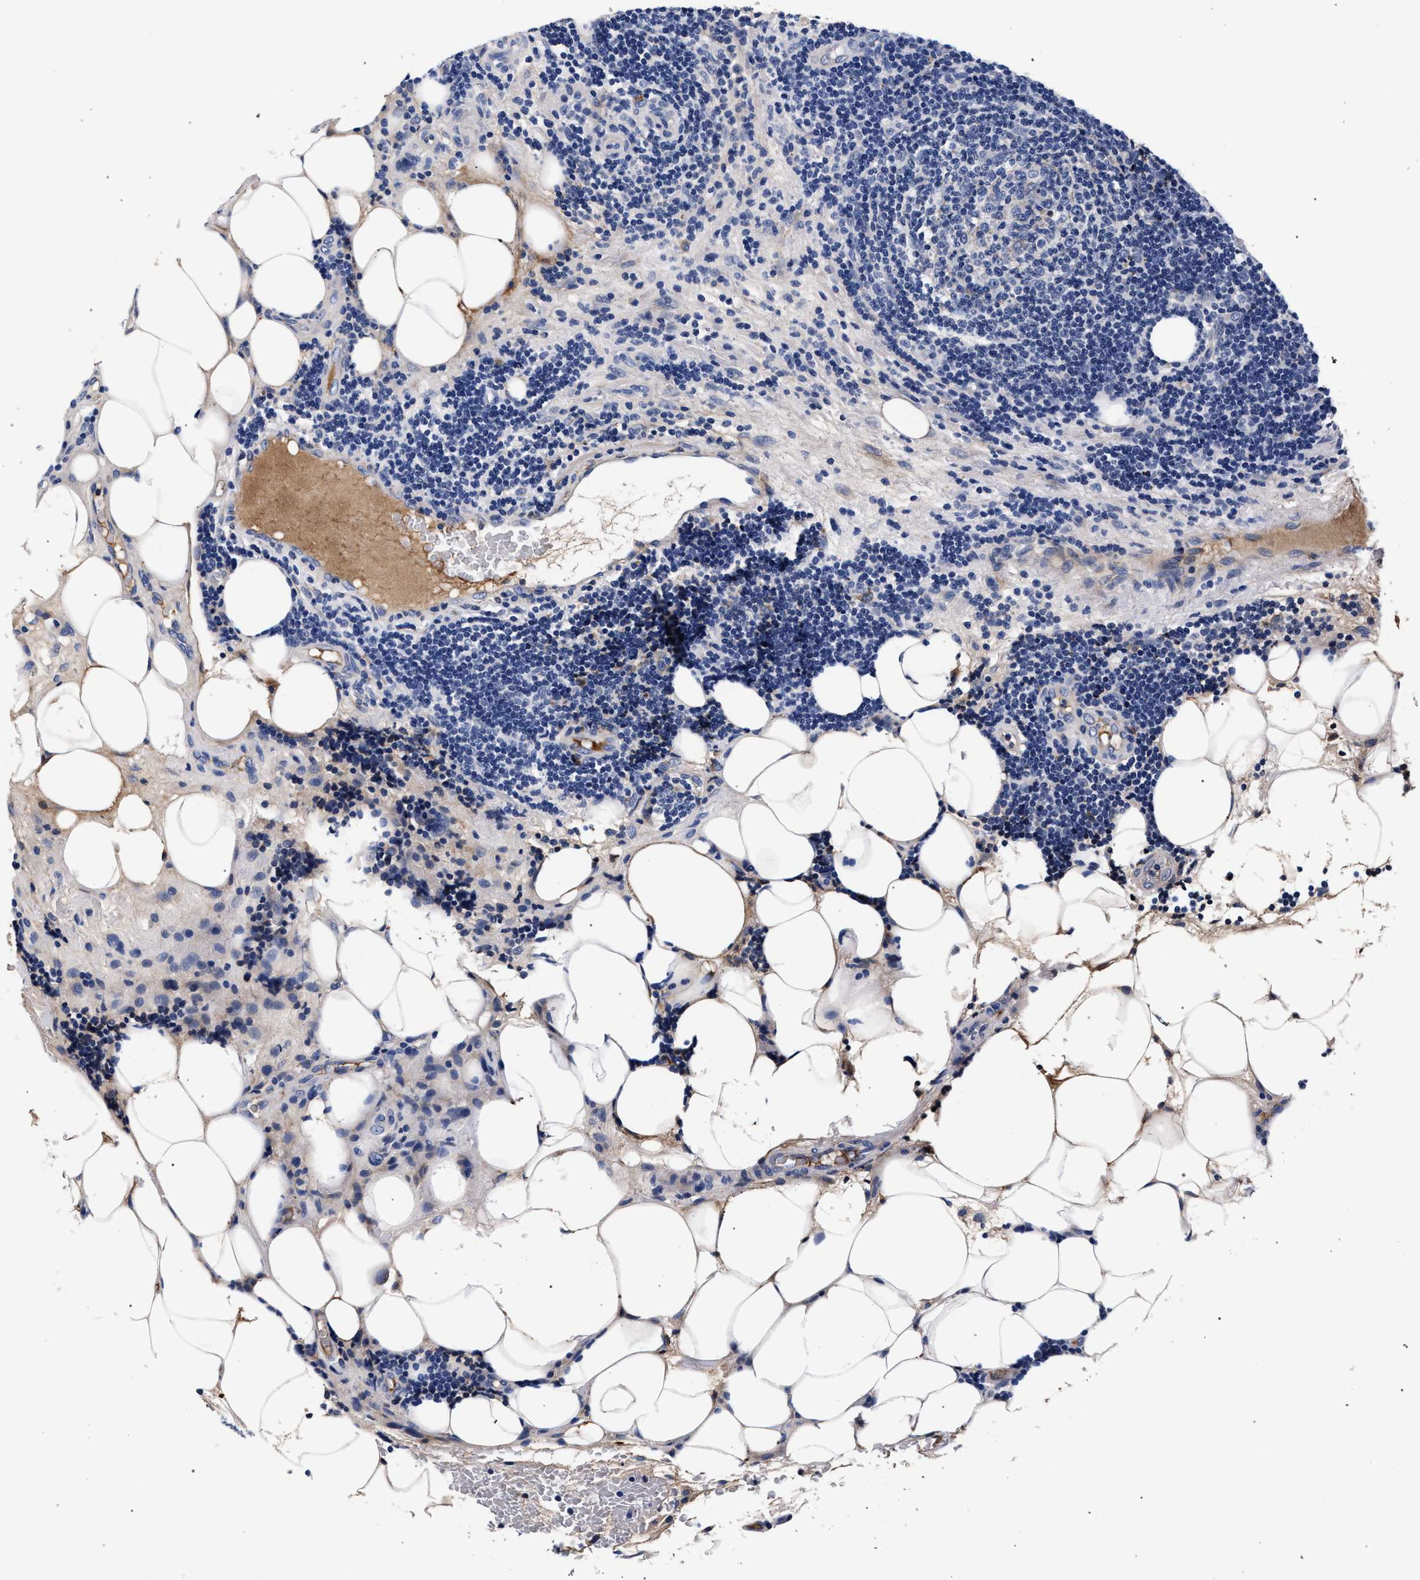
{"staining": {"intensity": "negative", "quantity": "none", "location": "none"}, "tissue": "lymphoma", "cell_type": "Tumor cells", "image_type": "cancer", "snomed": [{"axis": "morphology", "description": "Malignant lymphoma, non-Hodgkin's type, Low grade"}, {"axis": "topography", "description": "Lymph node"}], "caption": "Tumor cells are negative for brown protein staining in lymphoma.", "gene": "ACOX1", "patient": {"sex": "male", "age": 83}}